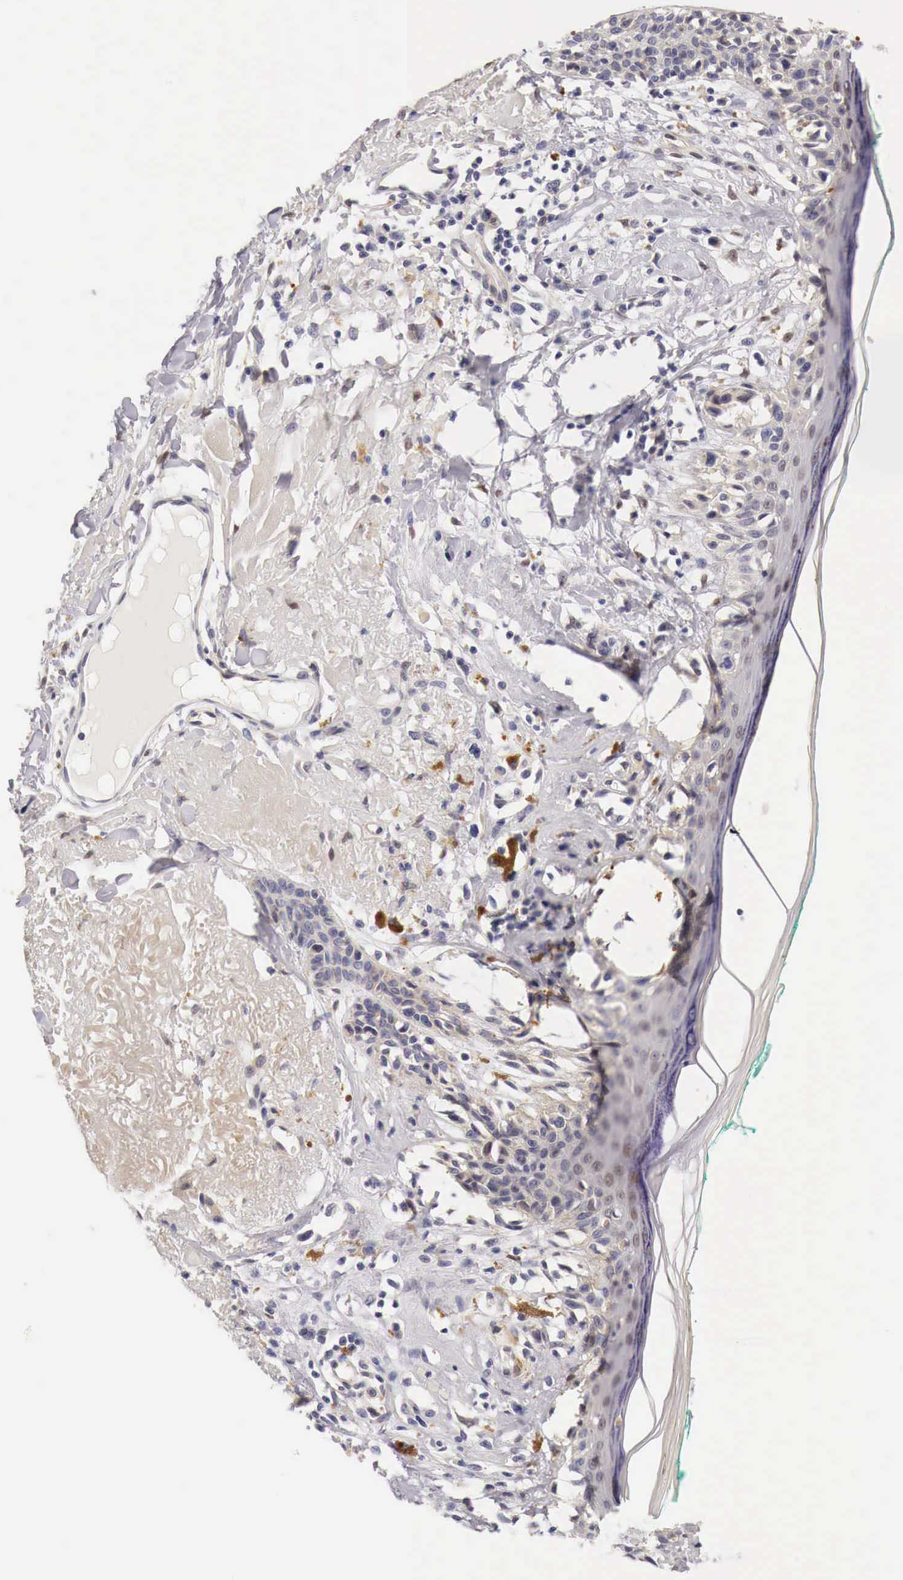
{"staining": {"intensity": "weak", "quantity": "25%-75%", "location": "cytoplasmic/membranous,nuclear"}, "tissue": "melanoma", "cell_type": "Tumor cells", "image_type": "cancer", "snomed": [{"axis": "morphology", "description": "Malignant melanoma, NOS"}, {"axis": "topography", "description": "Skin"}], "caption": "An immunohistochemistry (IHC) image of neoplastic tissue is shown. Protein staining in brown shows weak cytoplasmic/membranous and nuclear positivity in melanoma within tumor cells.", "gene": "CASP3", "patient": {"sex": "male", "age": 80}}